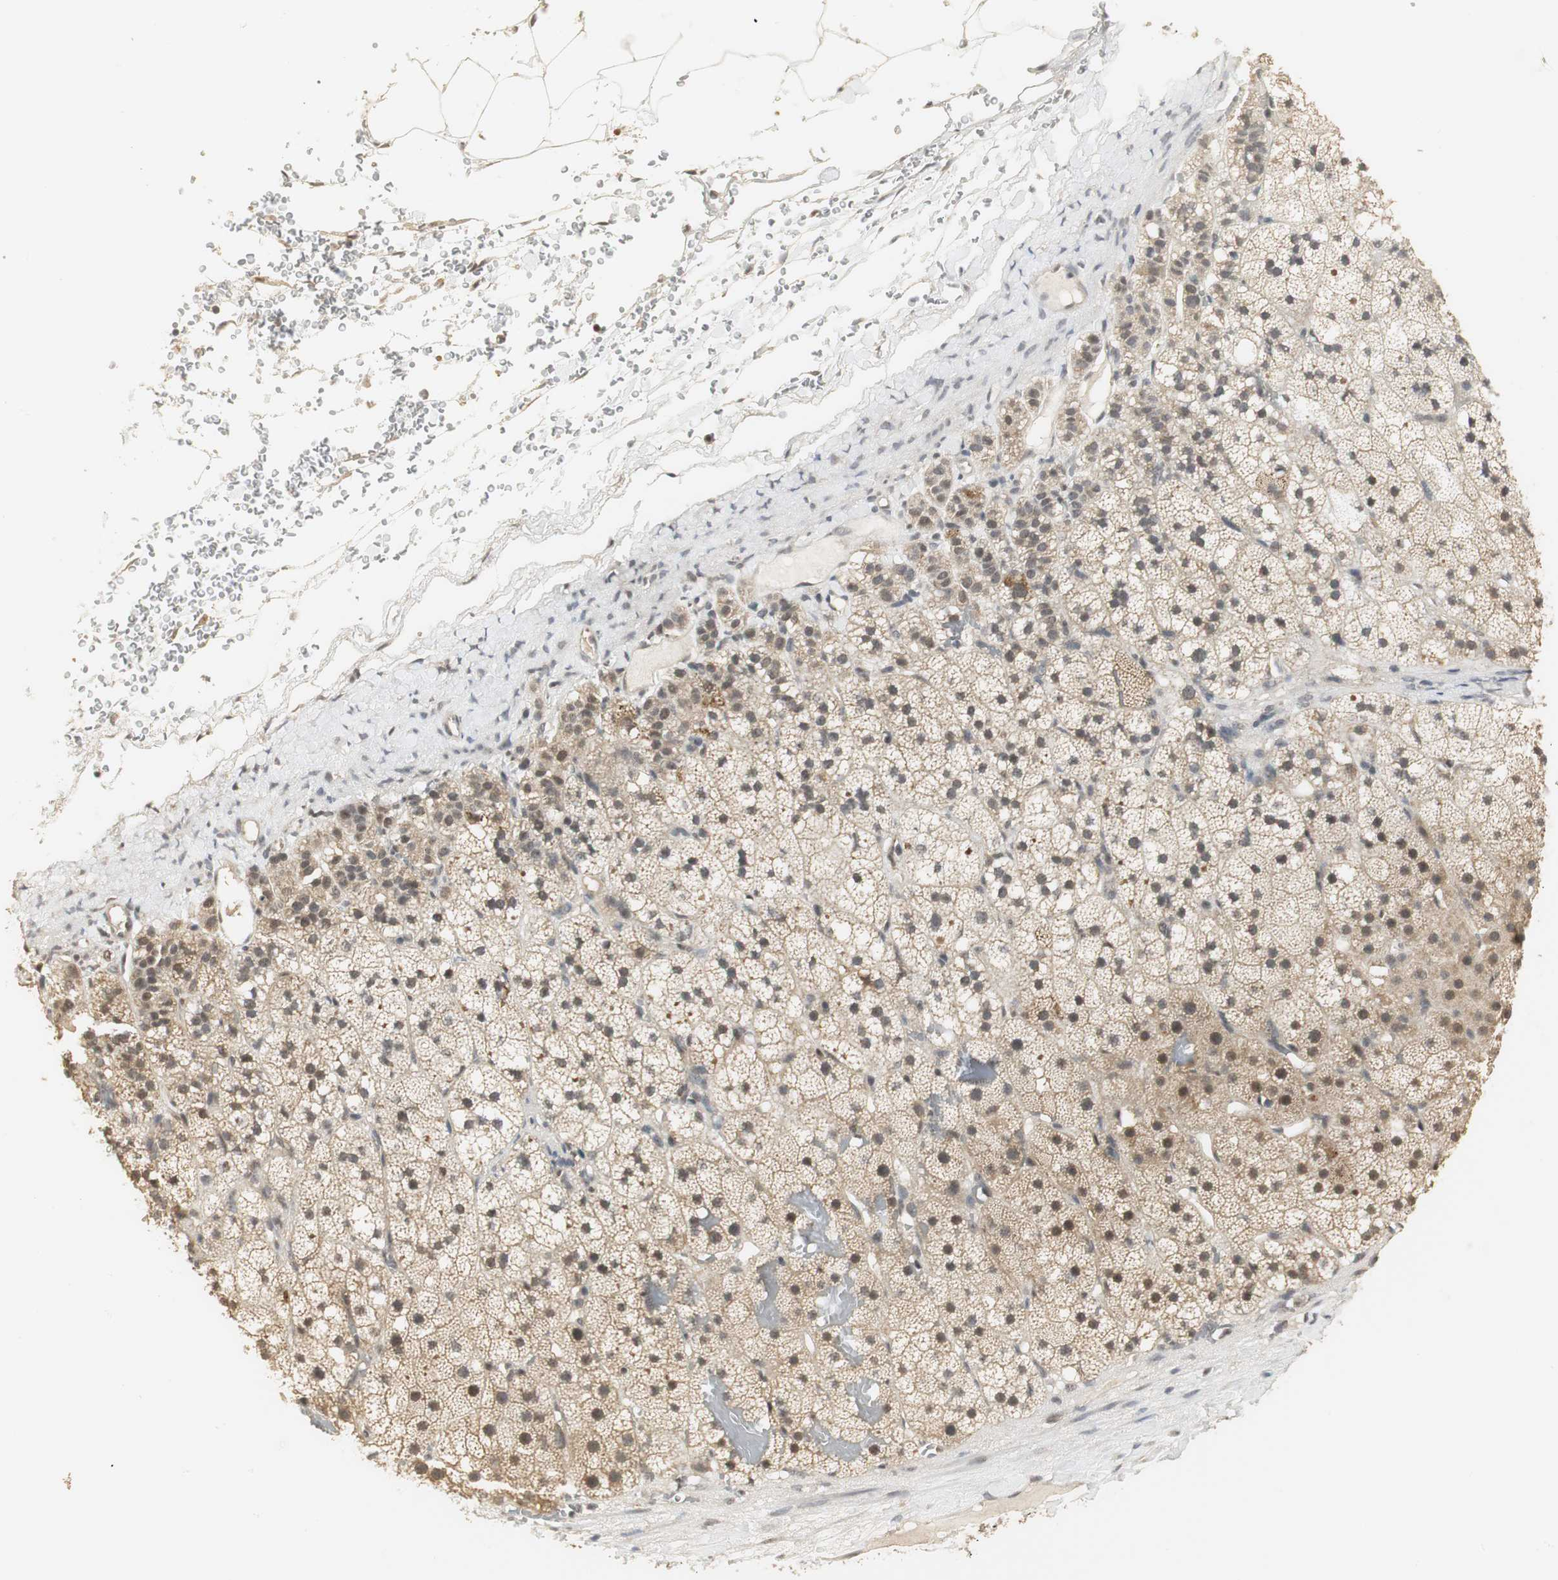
{"staining": {"intensity": "moderate", "quantity": "25%-75%", "location": "cytoplasmic/membranous,nuclear"}, "tissue": "adrenal gland", "cell_type": "Glandular cells", "image_type": "normal", "snomed": [{"axis": "morphology", "description": "Normal tissue, NOS"}, {"axis": "topography", "description": "Adrenal gland"}], "caption": "This image exhibits IHC staining of unremarkable adrenal gland, with medium moderate cytoplasmic/membranous,nuclear staining in approximately 25%-75% of glandular cells.", "gene": "ELOA", "patient": {"sex": "male", "age": 35}}